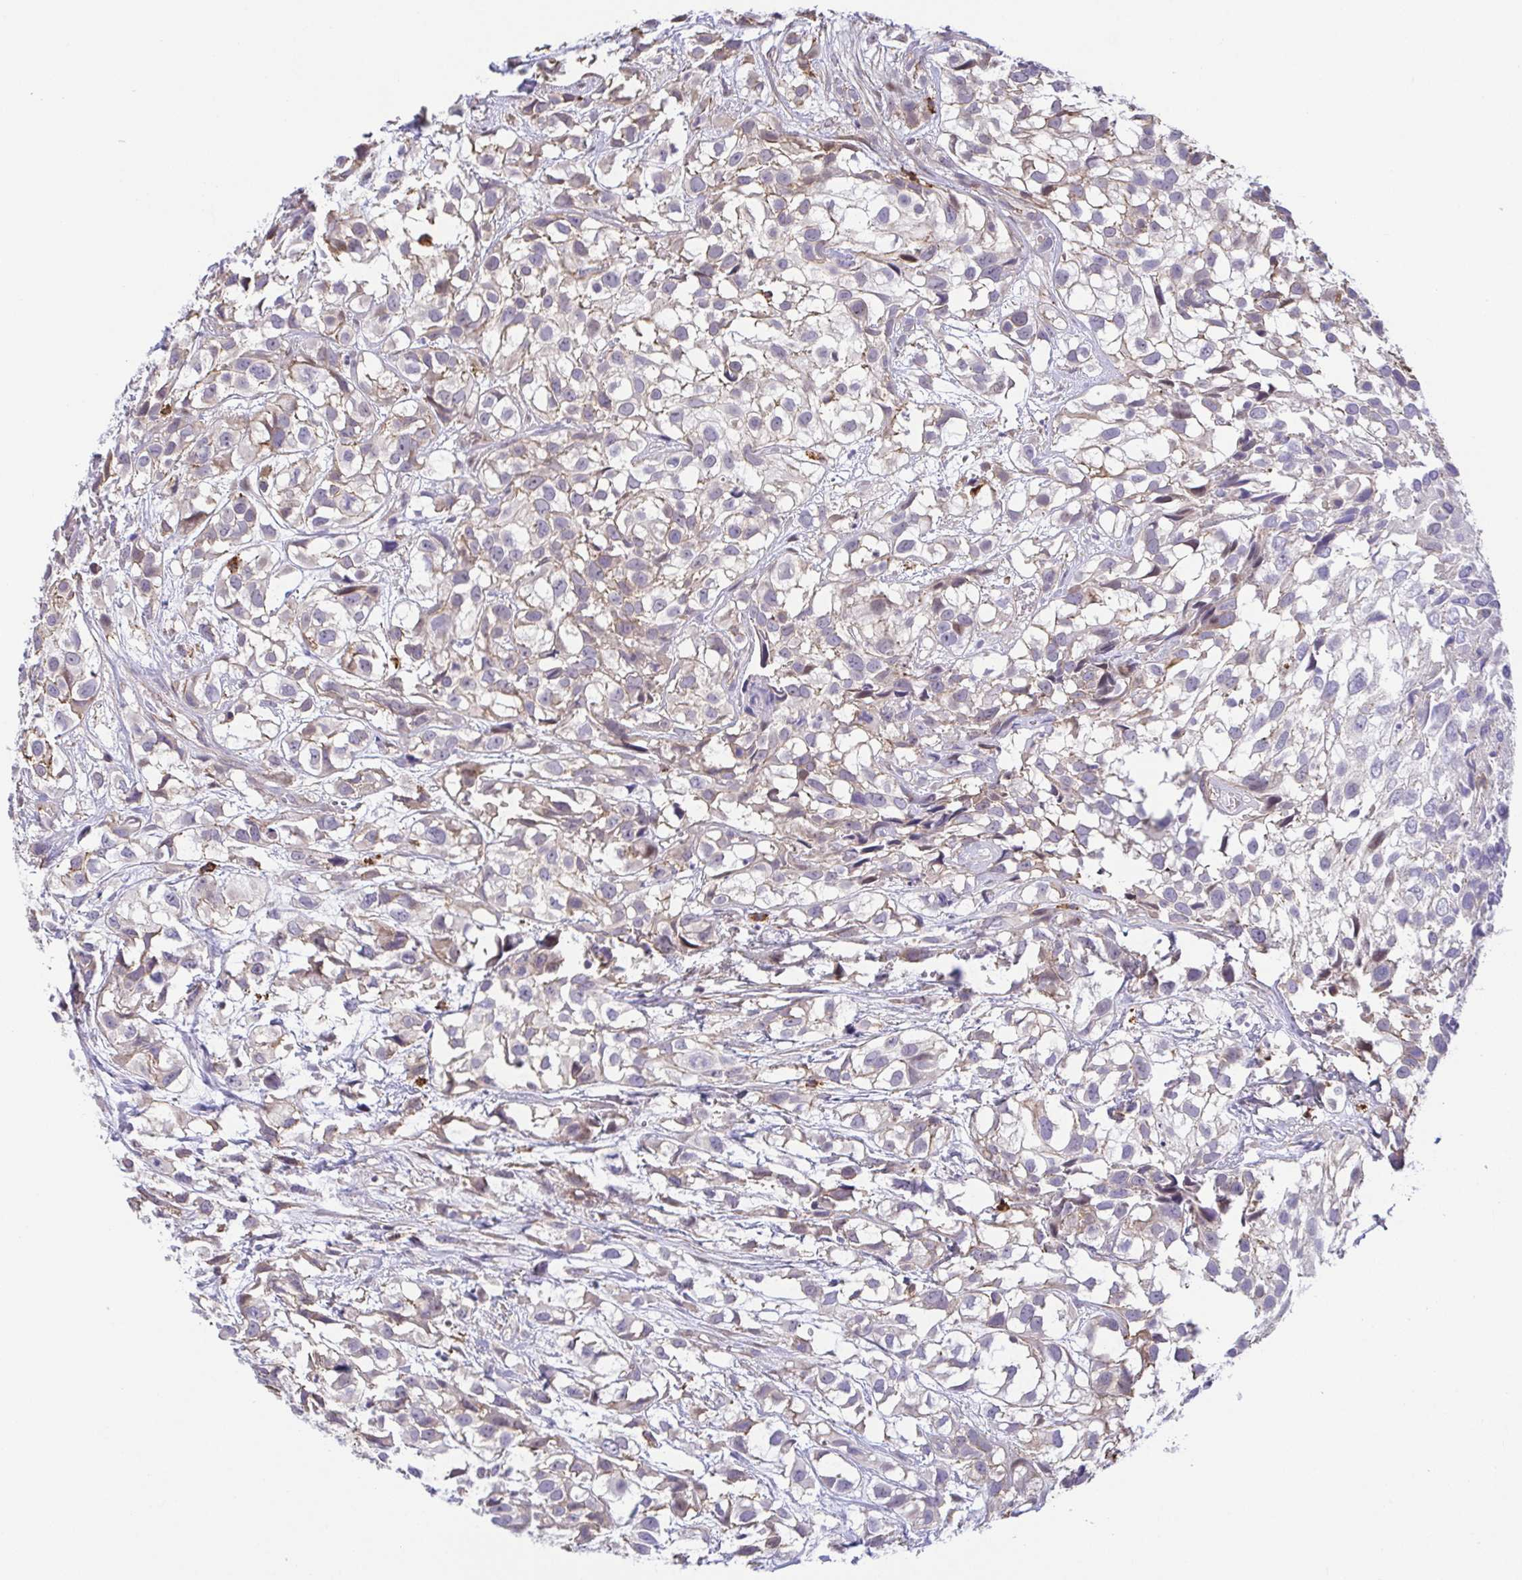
{"staining": {"intensity": "weak", "quantity": "<25%", "location": "cytoplasmic/membranous"}, "tissue": "urothelial cancer", "cell_type": "Tumor cells", "image_type": "cancer", "snomed": [{"axis": "morphology", "description": "Urothelial carcinoma, High grade"}, {"axis": "topography", "description": "Urinary bladder"}], "caption": "Tumor cells show no significant protein positivity in urothelial carcinoma (high-grade). (DAB (3,3'-diaminobenzidine) IHC, high magnification).", "gene": "PREPL", "patient": {"sex": "male", "age": 56}}